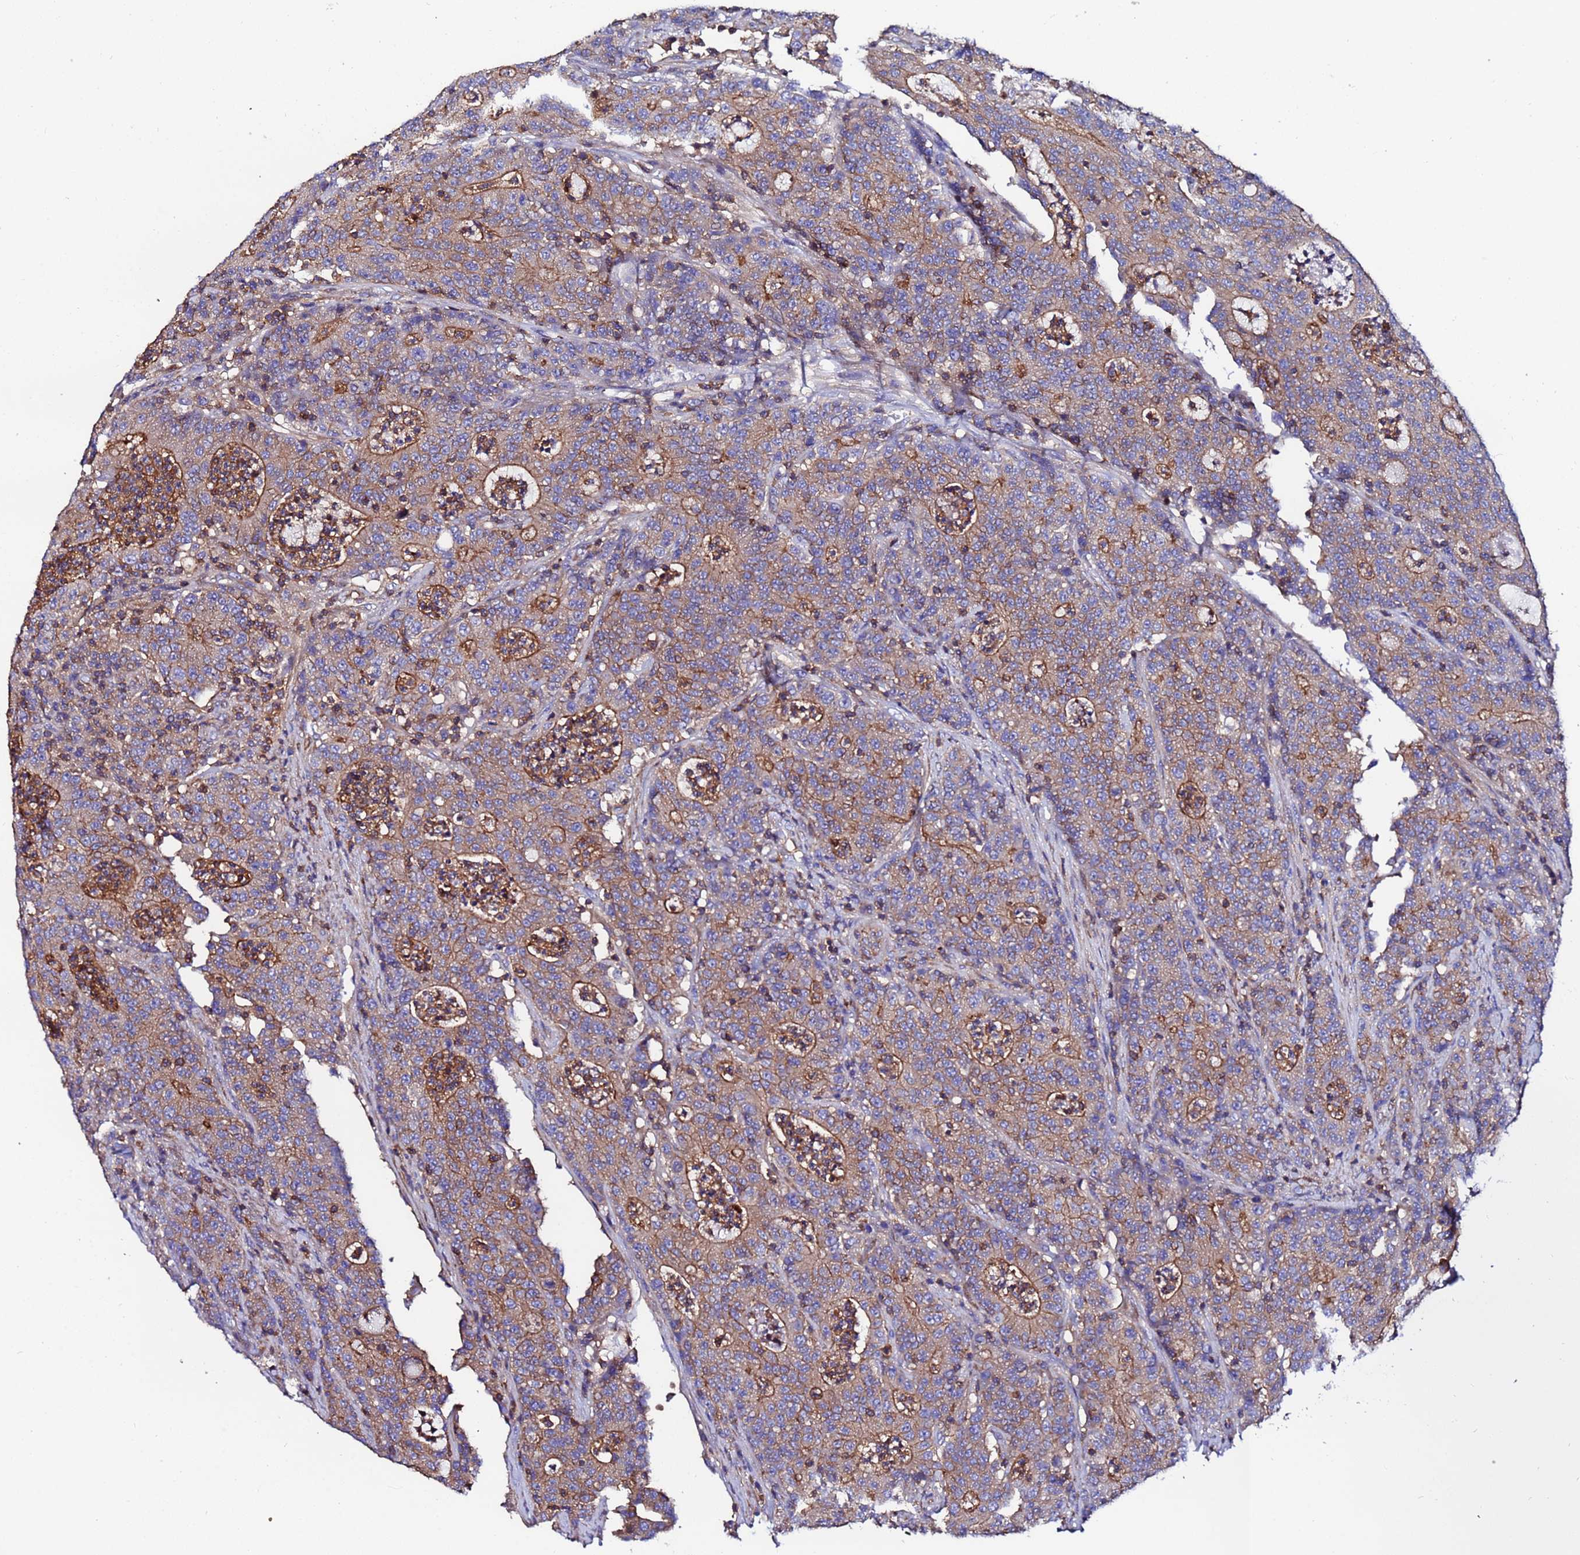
{"staining": {"intensity": "moderate", "quantity": ">75%", "location": "cytoplasmic/membranous"}, "tissue": "colorectal cancer", "cell_type": "Tumor cells", "image_type": "cancer", "snomed": [{"axis": "morphology", "description": "Adenocarcinoma, NOS"}, {"axis": "topography", "description": "Colon"}], "caption": "Immunohistochemical staining of human colorectal adenocarcinoma demonstrates medium levels of moderate cytoplasmic/membranous positivity in approximately >75% of tumor cells.", "gene": "POTEE", "patient": {"sex": "male", "age": 83}}